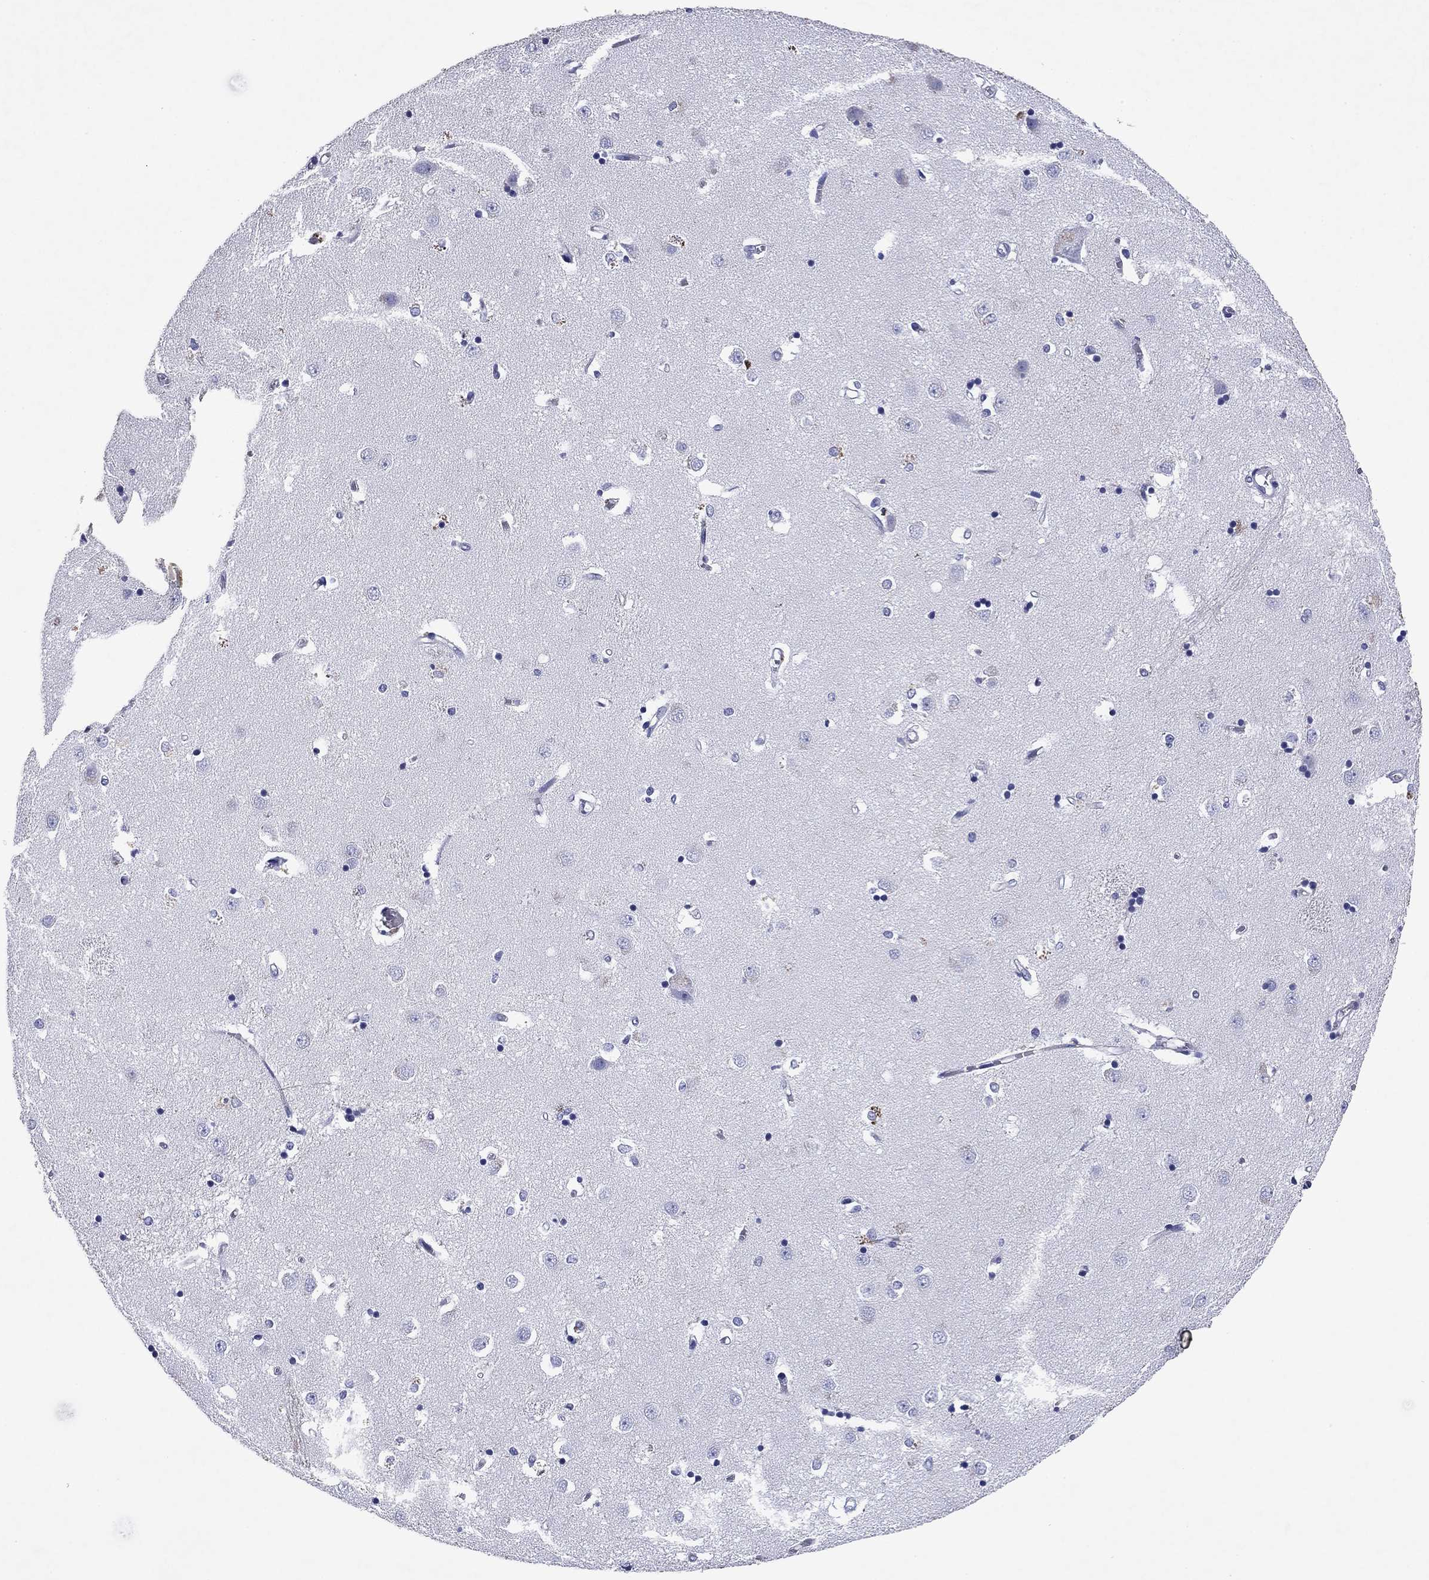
{"staining": {"intensity": "negative", "quantity": "none", "location": "none"}, "tissue": "caudate", "cell_type": "Glial cells", "image_type": "normal", "snomed": [{"axis": "morphology", "description": "Normal tissue, NOS"}, {"axis": "topography", "description": "Lateral ventricle wall"}], "caption": "Glial cells show no significant protein positivity in benign caudate. The staining is performed using DAB brown chromogen with nuclei counter-stained in using hematoxylin.", "gene": "GZMK", "patient": {"sex": "male", "age": 54}}